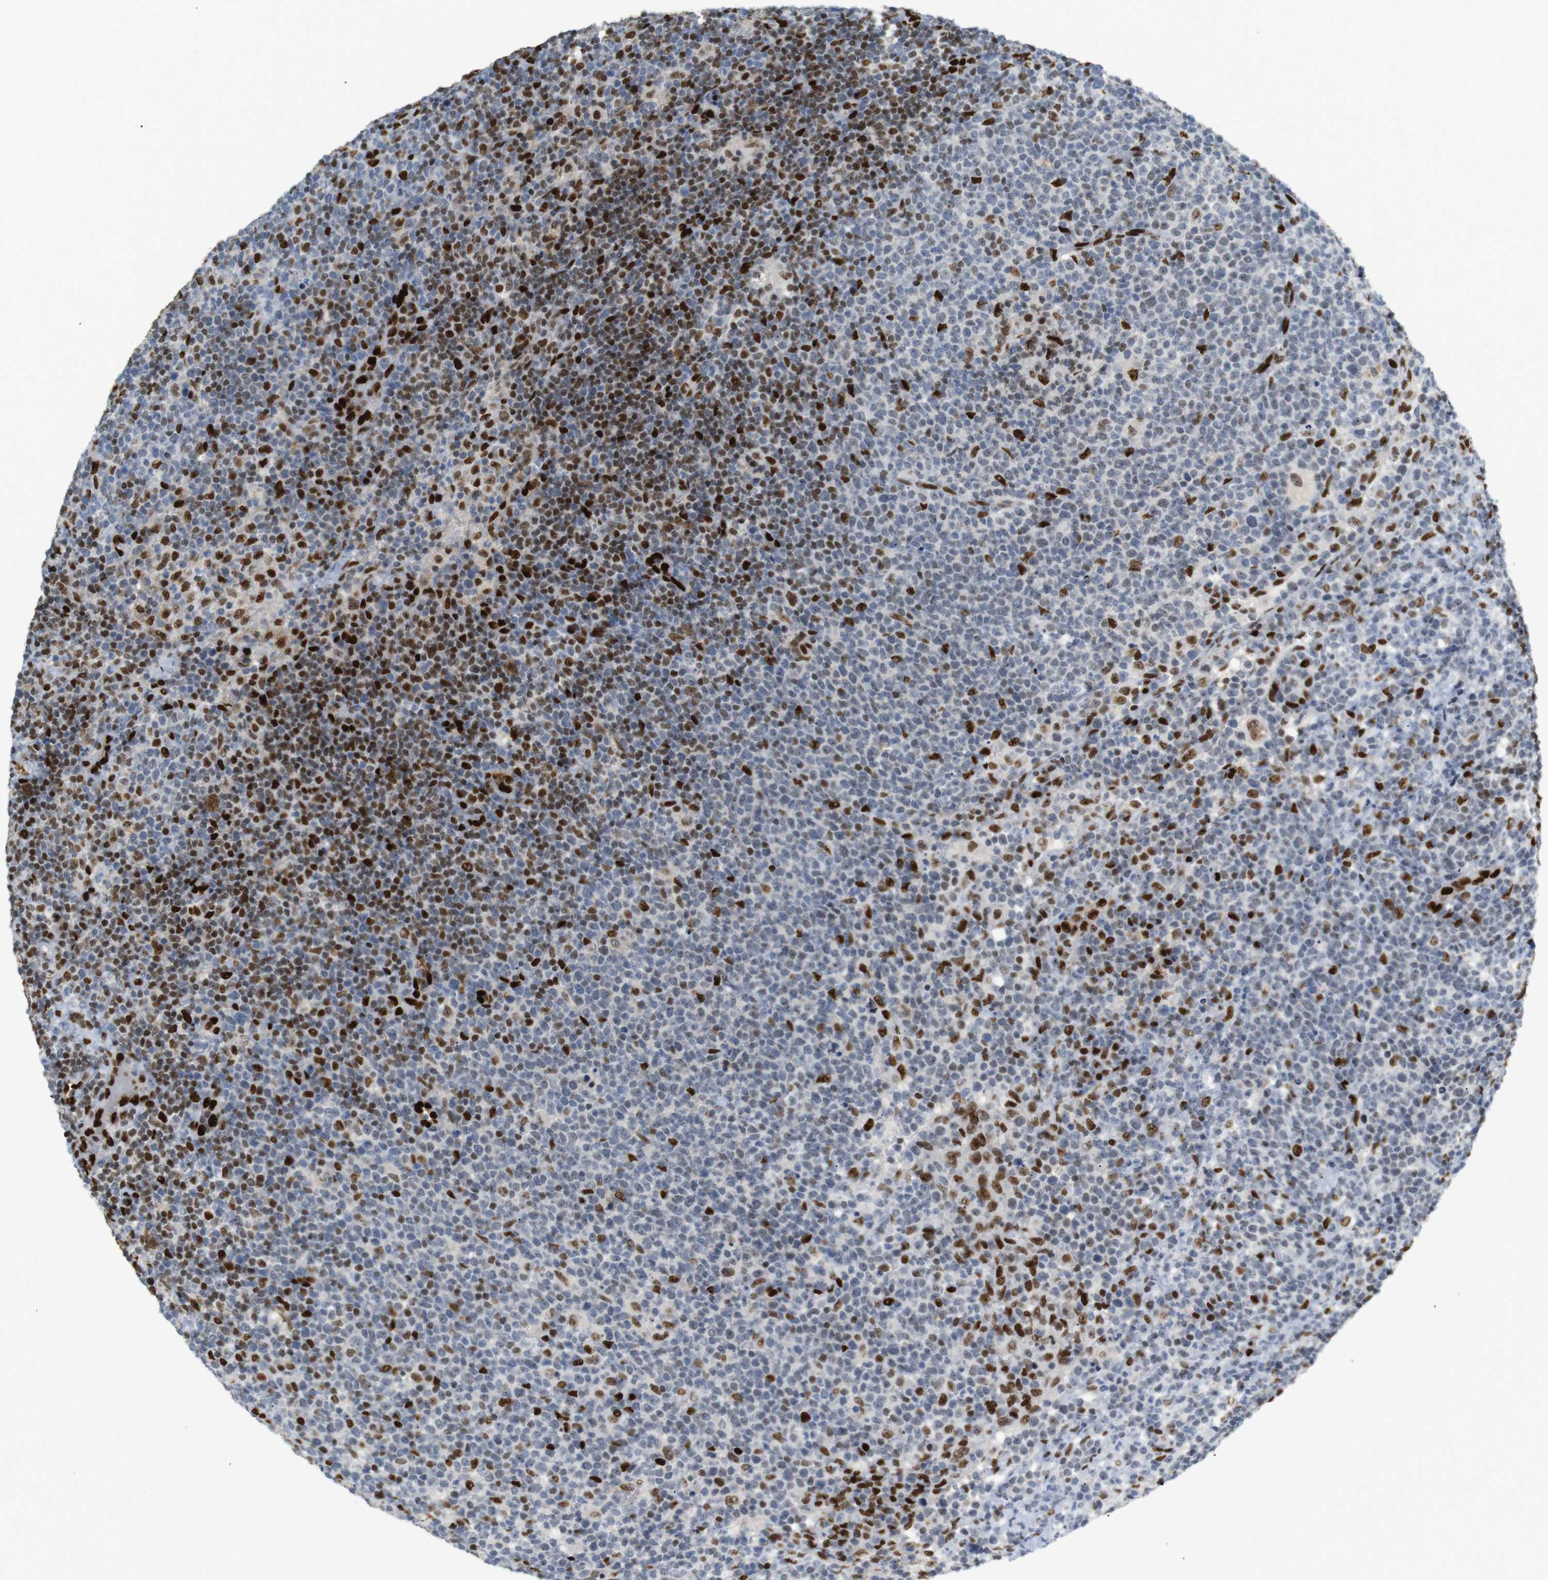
{"staining": {"intensity": "moderate", "quantity": "25%-75%", "location": "nuclear"}, "tissue": "lymphoma", "cell_type": "Tumor cells", "image_type": "cancer", "snomed": [{"axis": "morphology", "description": "Malignant lymphoma, non-Hodgkin's type, High grade"}, {"axis": "topography", "description": "Lymph node"}], "caption": "Lymphoma stained with immunohistochemistry shows moderate nuclear staining in approximately 25%-75% of tumor cells.", "gene": "RIOX2", "patient": {"sex": "male", "age": 61}}